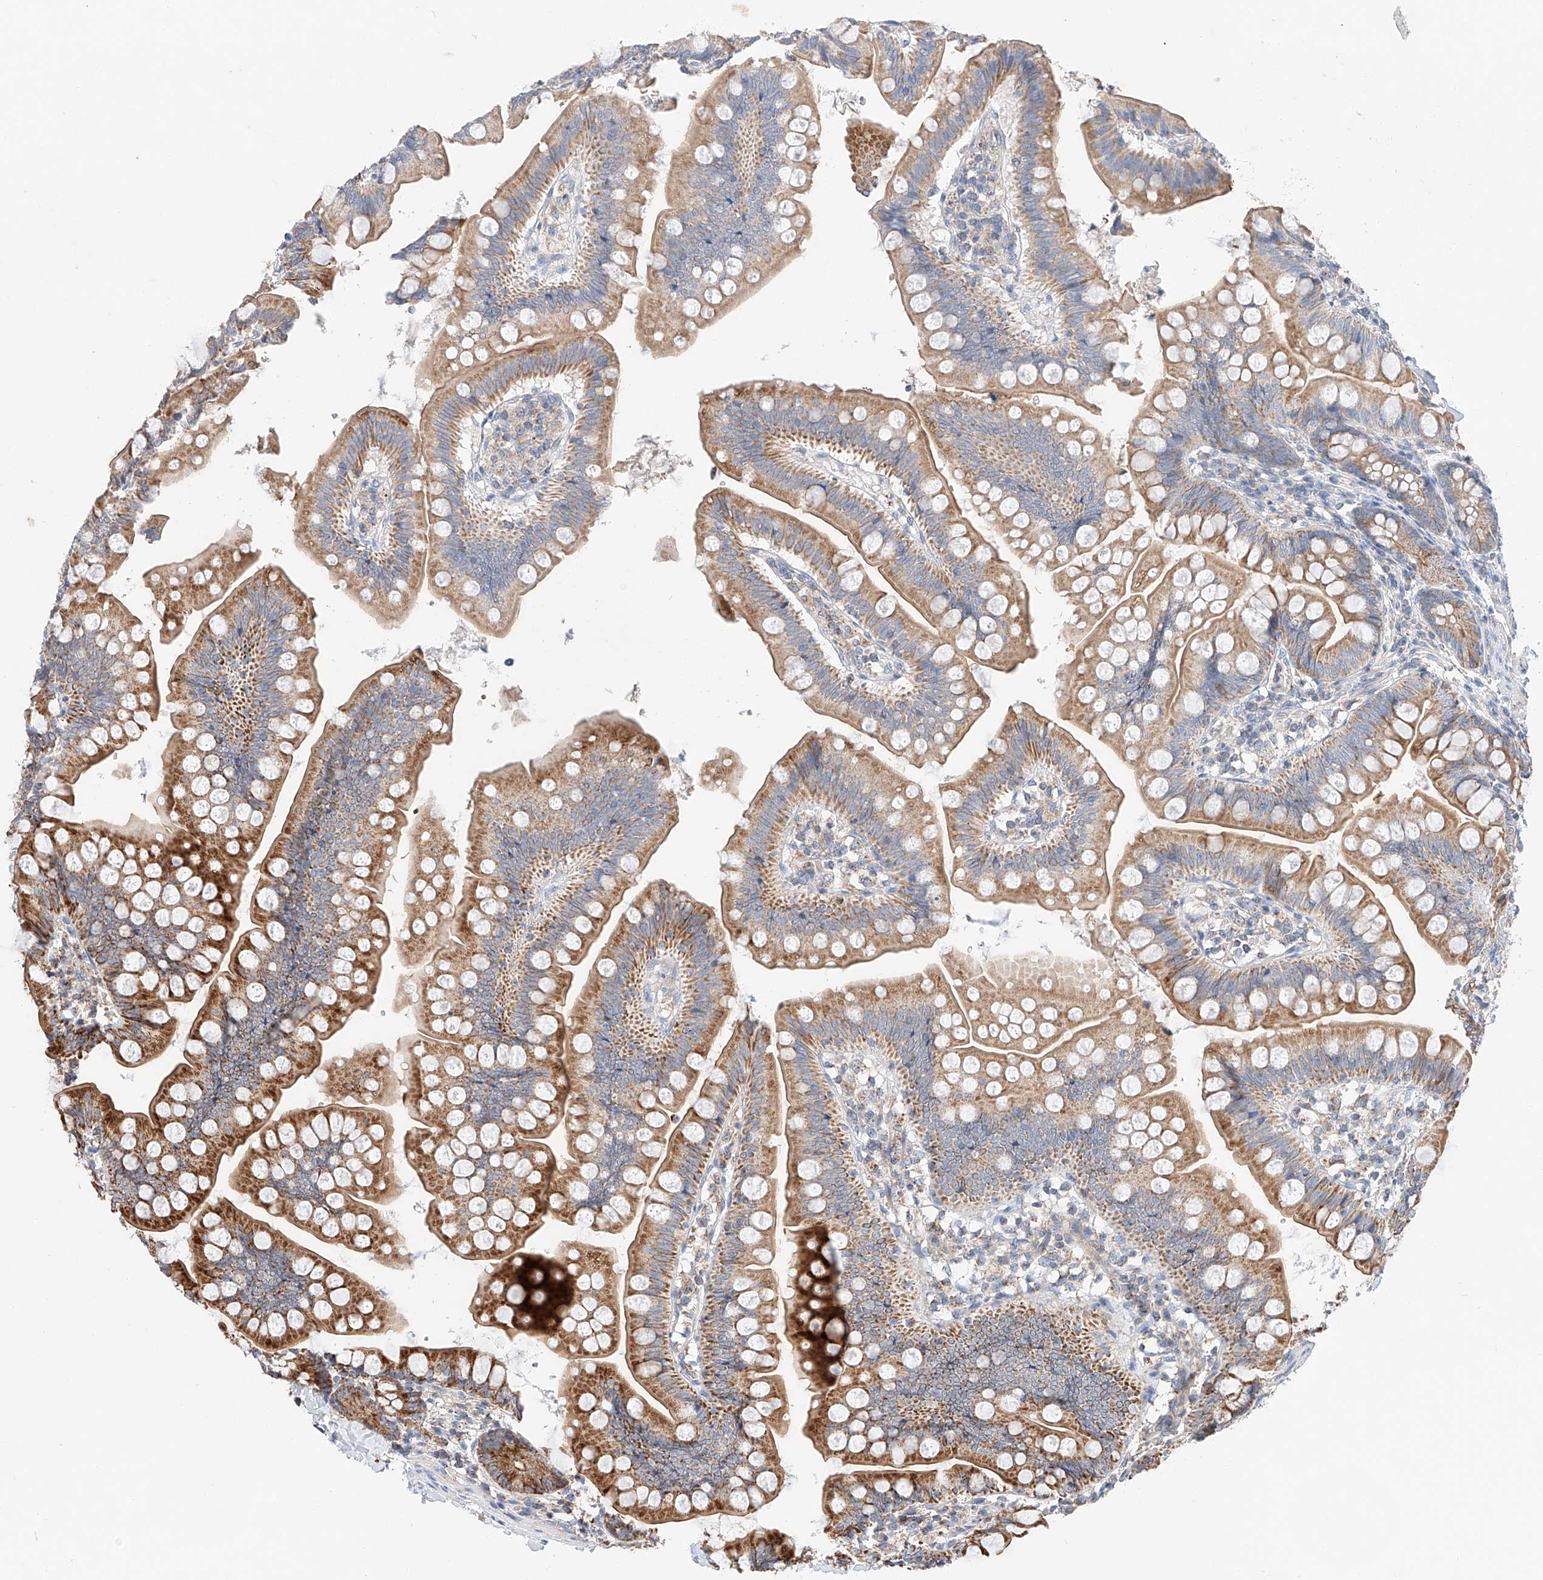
{"staining": {"intensity": "strong", "quantity": ">75%", "location": "cytoplasmic/membranous"}, "tissue": "small intestine", "cell_type": "Glandular cells", "image_type": "normal", "snomed": [{"axis": "morphology", "description": "Normal tissue, NOS"}, {"axis": "topography", "description": "Small intestine"}], "caption": "The histopathology image demonstrates a brown stain indicating the presence of a protein in the cytoplasmic/membranous of glandular cells in small intestine.", "gene": "RUSC1", "patient": {"sex": "male", "age": 7}}